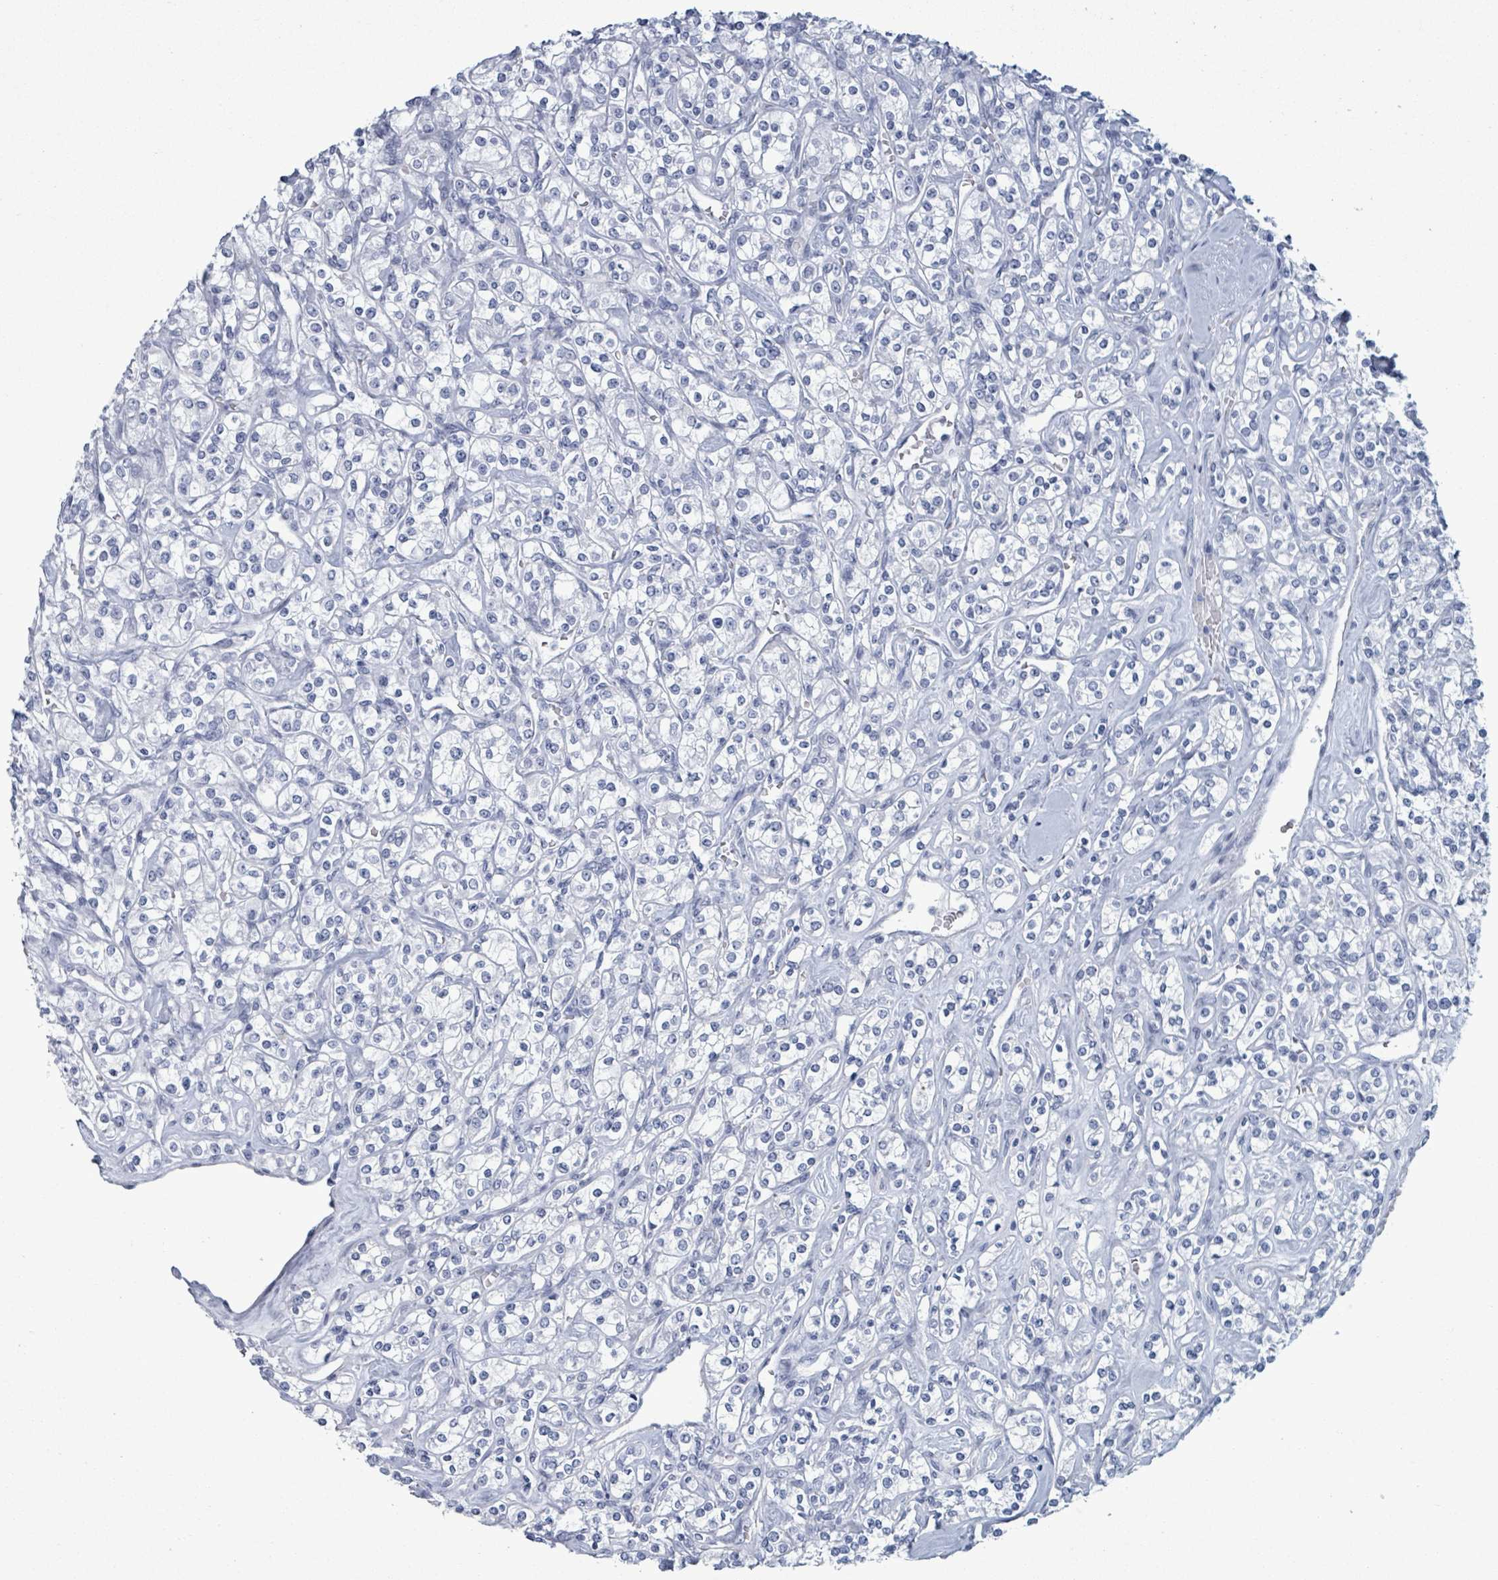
{"staining": {"intensity": "negative", "quantity": "none", "location": "none"}, "tissue": "renal cancer", "cell_type": "Tumor cells", "image_type": "cancer", "snomed": [{"axis": "morphology", "description": "Adenocarcinoma, NOS"}, {"axis": "topography", "description": "Kidney"}], "caption": "An IHC histopathology image of renal cancer (adenocarcinoma) is shown. There is no staining in tumor cells of renal cancer (adenocarcinoma).", "gene": "ZNF771", "patient": {"sex": "male", "age": 77}}